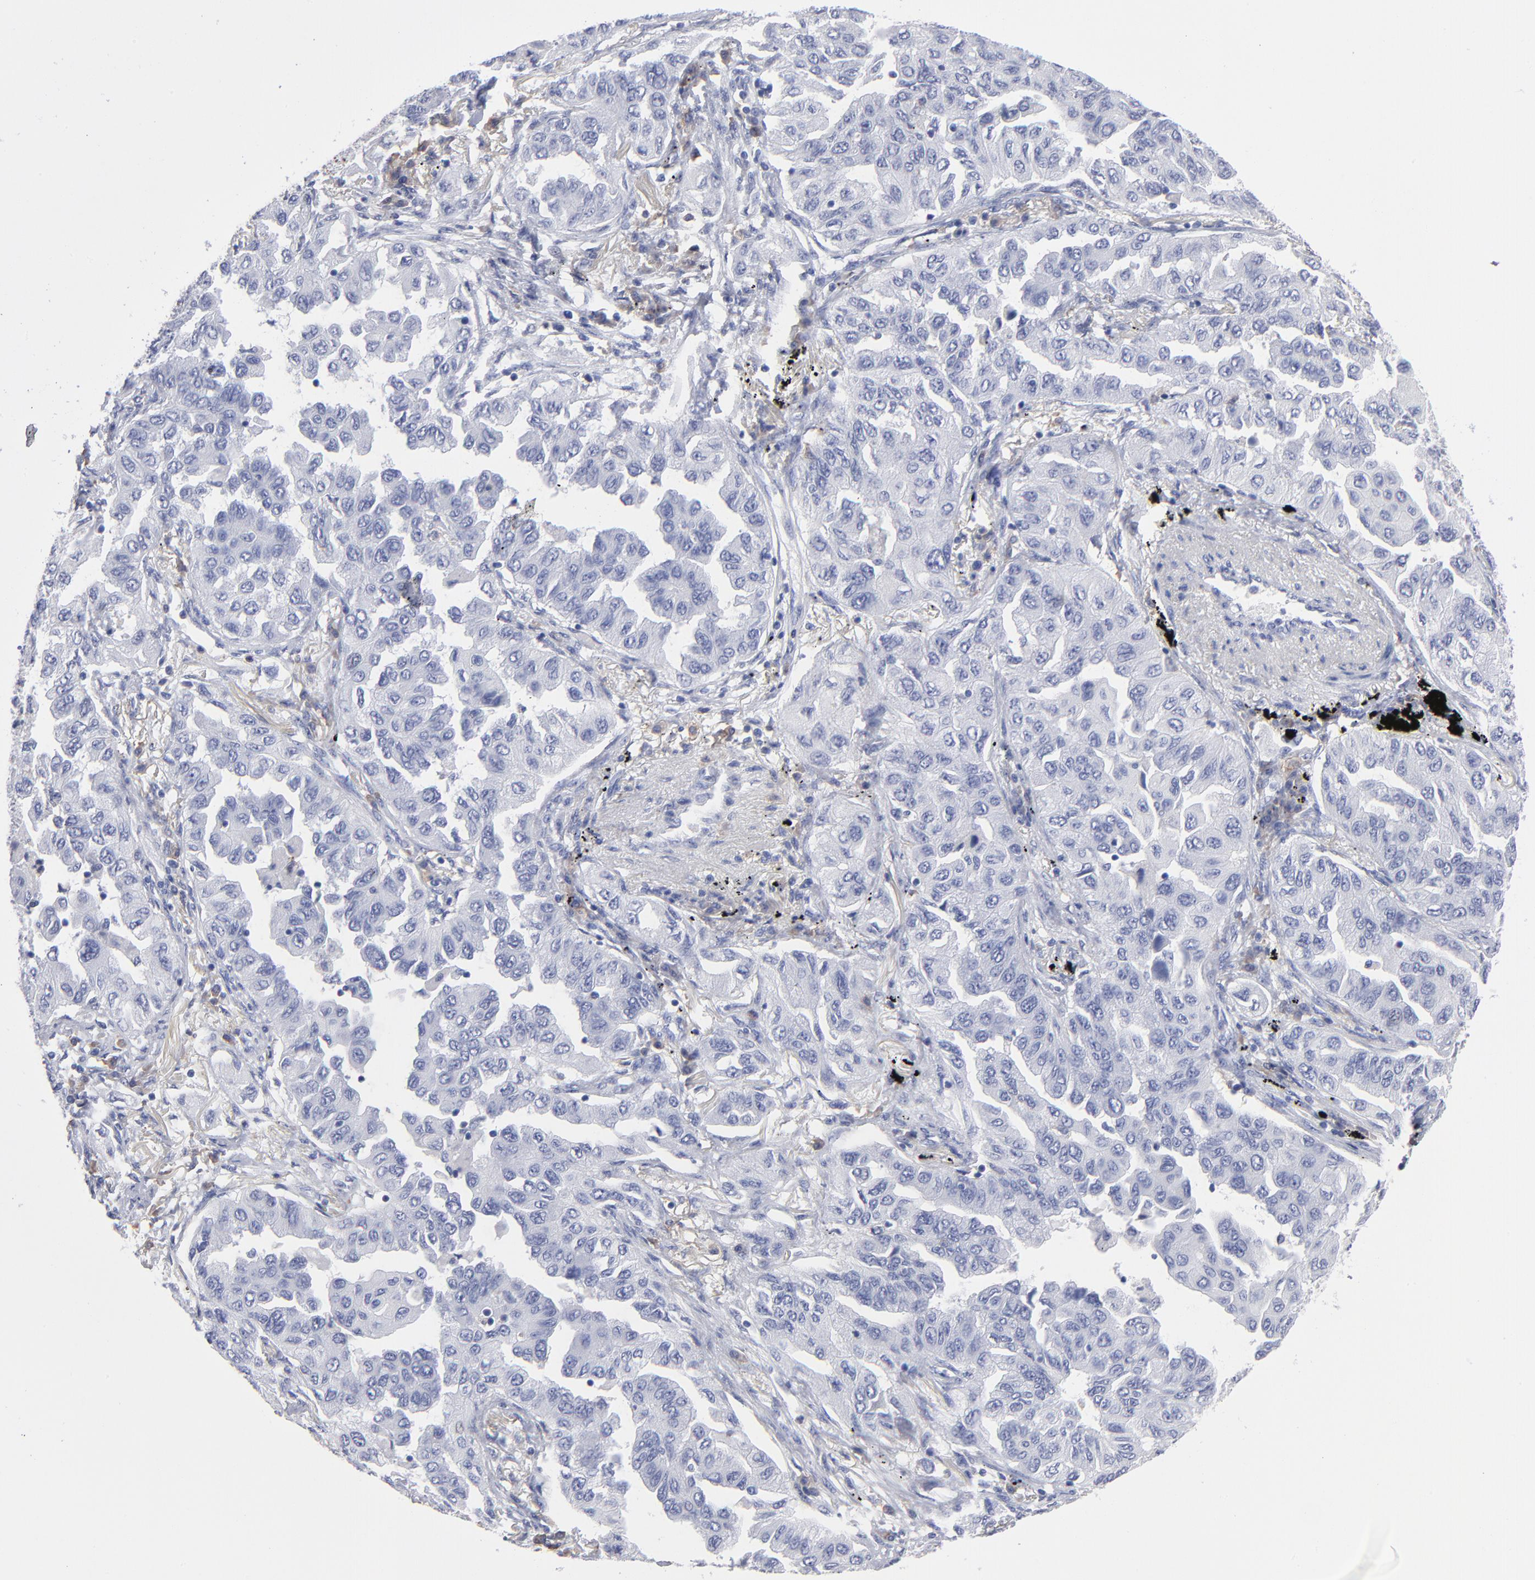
{"staining": {"intensity": "negative", "quantity": "none", "location": "none"}, "tissue": "lung cancer", "cell_type": "Tumor cells", "image_type": "cancer", "snomed": [{"axis": "morphology", "description": "Adenocarcinoma, NOS"}, {"axis": "topography", "description": "Lung"}], "caption": "High magnification brightfield microscopy of lung cancer (adenocarcinoma) stained with DAB (3,3'-diaminobenzidine) (brown) and counterstained with hematoxylin (blue): tumor cells show no significant positivity.", "gene": "LAT2", "patient": {"sex": "female", "age": 65}}